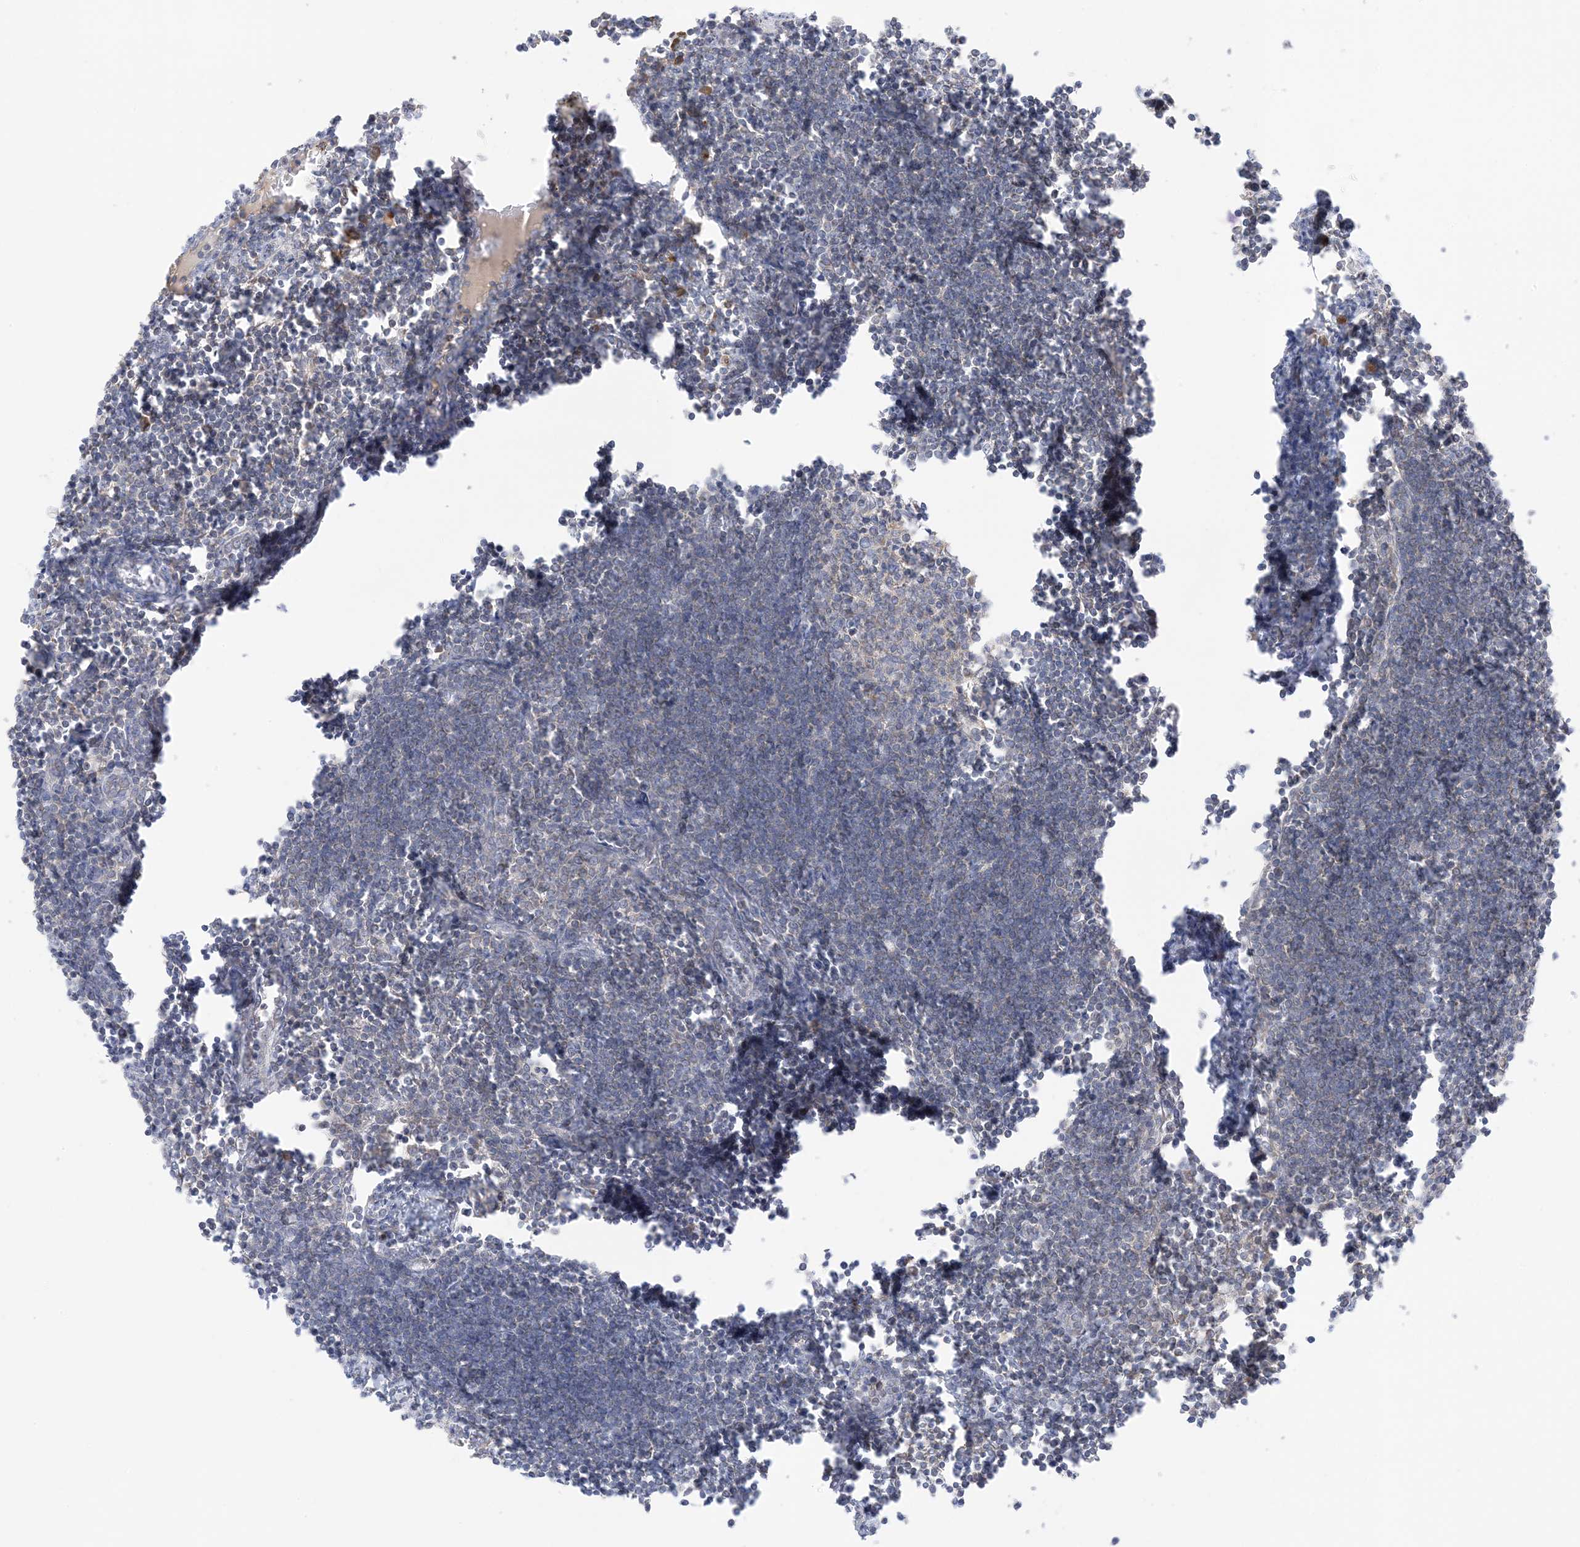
{"staining": {"intensity": "weak", "quantity": "<25%", "location": "cytoplasmic/membranous"}, "tissue": "lymph node", "cell_type": "Germinal center cells", "image_type": "normal", "snomed": [{"axis": "morphology", "description": "Normal tissue, NOS"}, {"axis": "morphology", "description": "Malignant melanoma, Metastatic site"}, {"axis": "topography", "description": "Lymph node"}], "caption": "Immunohistochemical staining of normal human lymph node demonstrates no significant expression in germinal center cells.", "gene": "NPPC", "patient": {"sex": "male", "age": 41}}